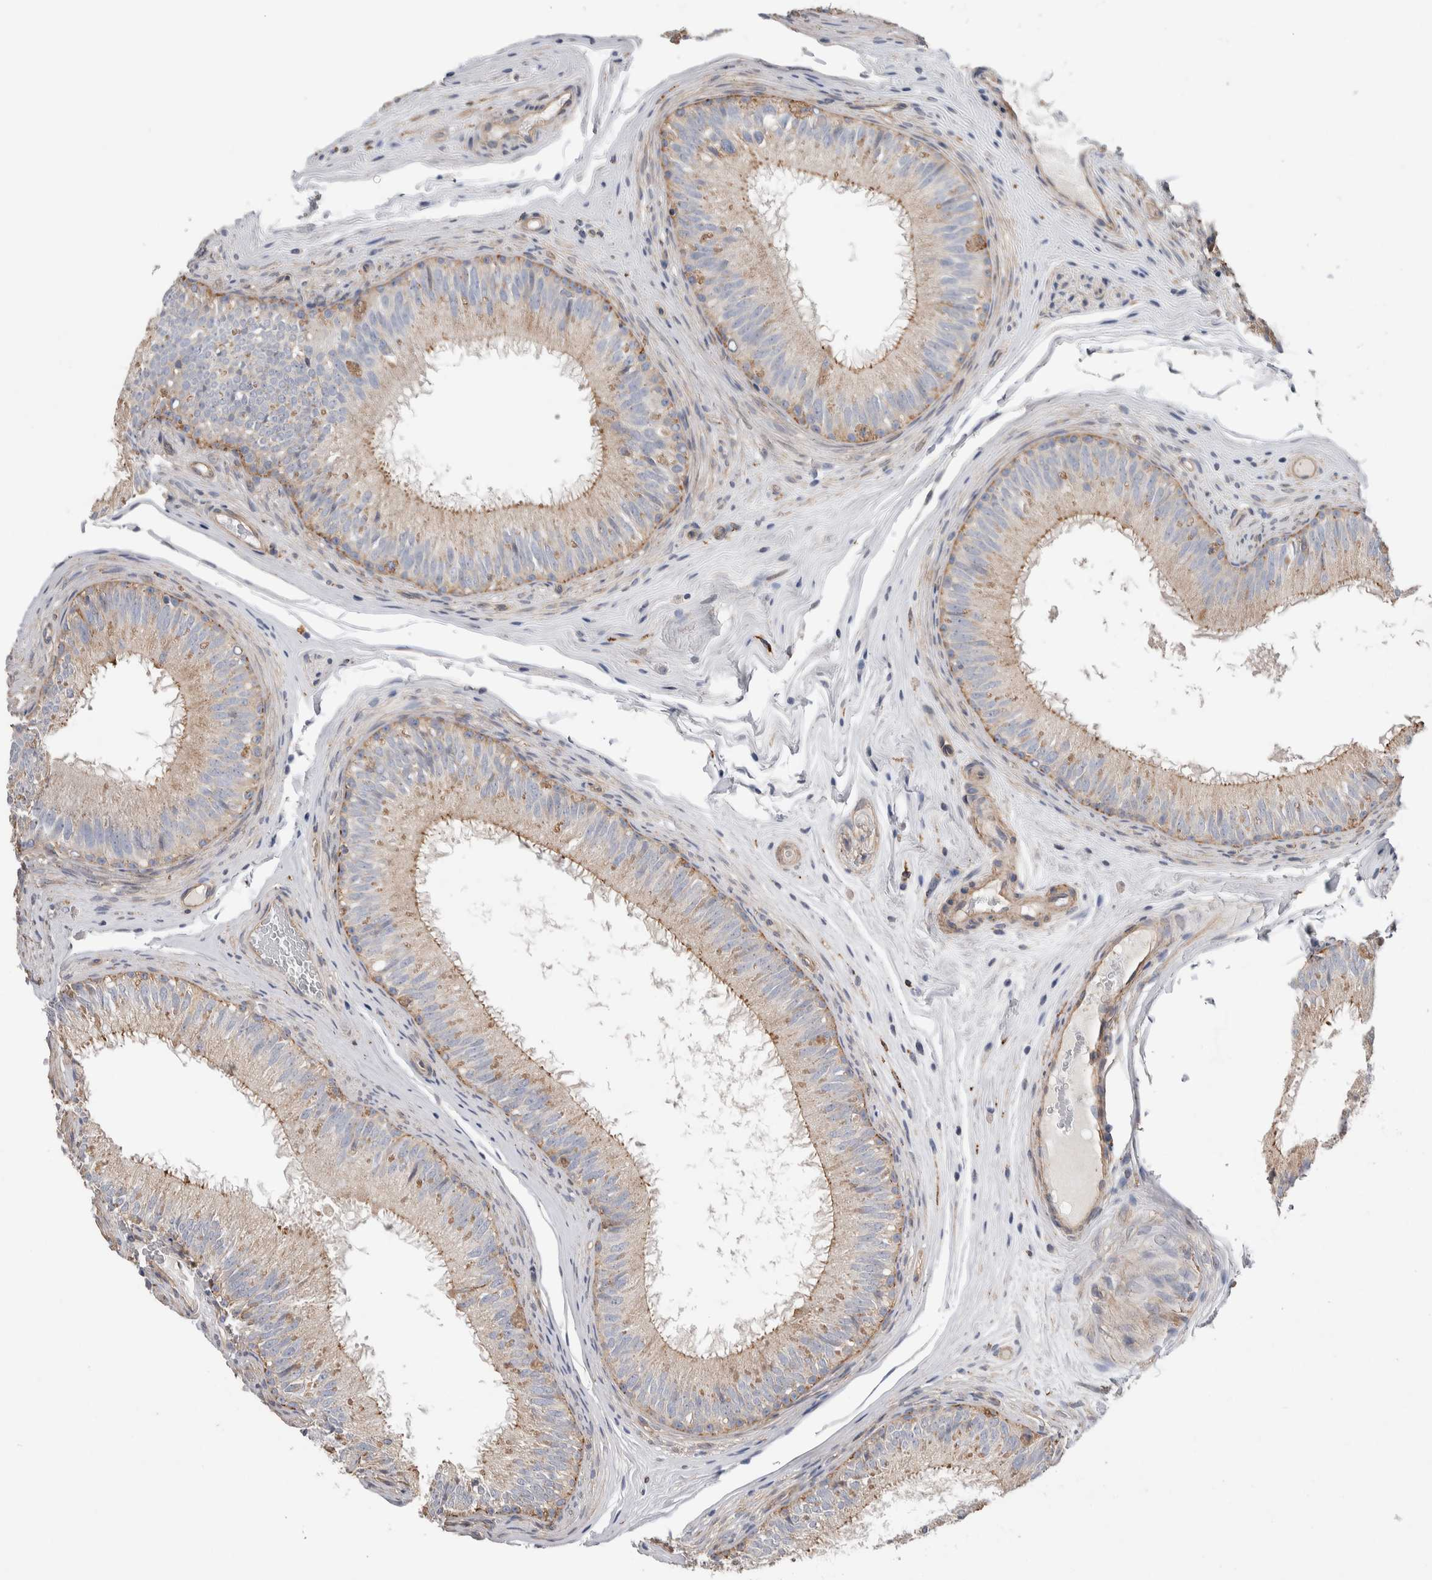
{"staining": {"intensity": "weak", "quantity": "<25%", "location": "cytoplasmic/membranous"}, "tissue": "epididymis", "cell_type": "Glandular cells", "image_type": "normal", "snomed": [{"axis": "morphology", "description": "Normal tissue, NOS"}, {"axis": "topography", "description": "Epididymis"}], "caption": "Unremarkable epididymis was stained to show a protein in brown. There is no significant positivity in glandular cells.", "gene": "GCNA", "patient": {"sex": "male", "age": 32}}